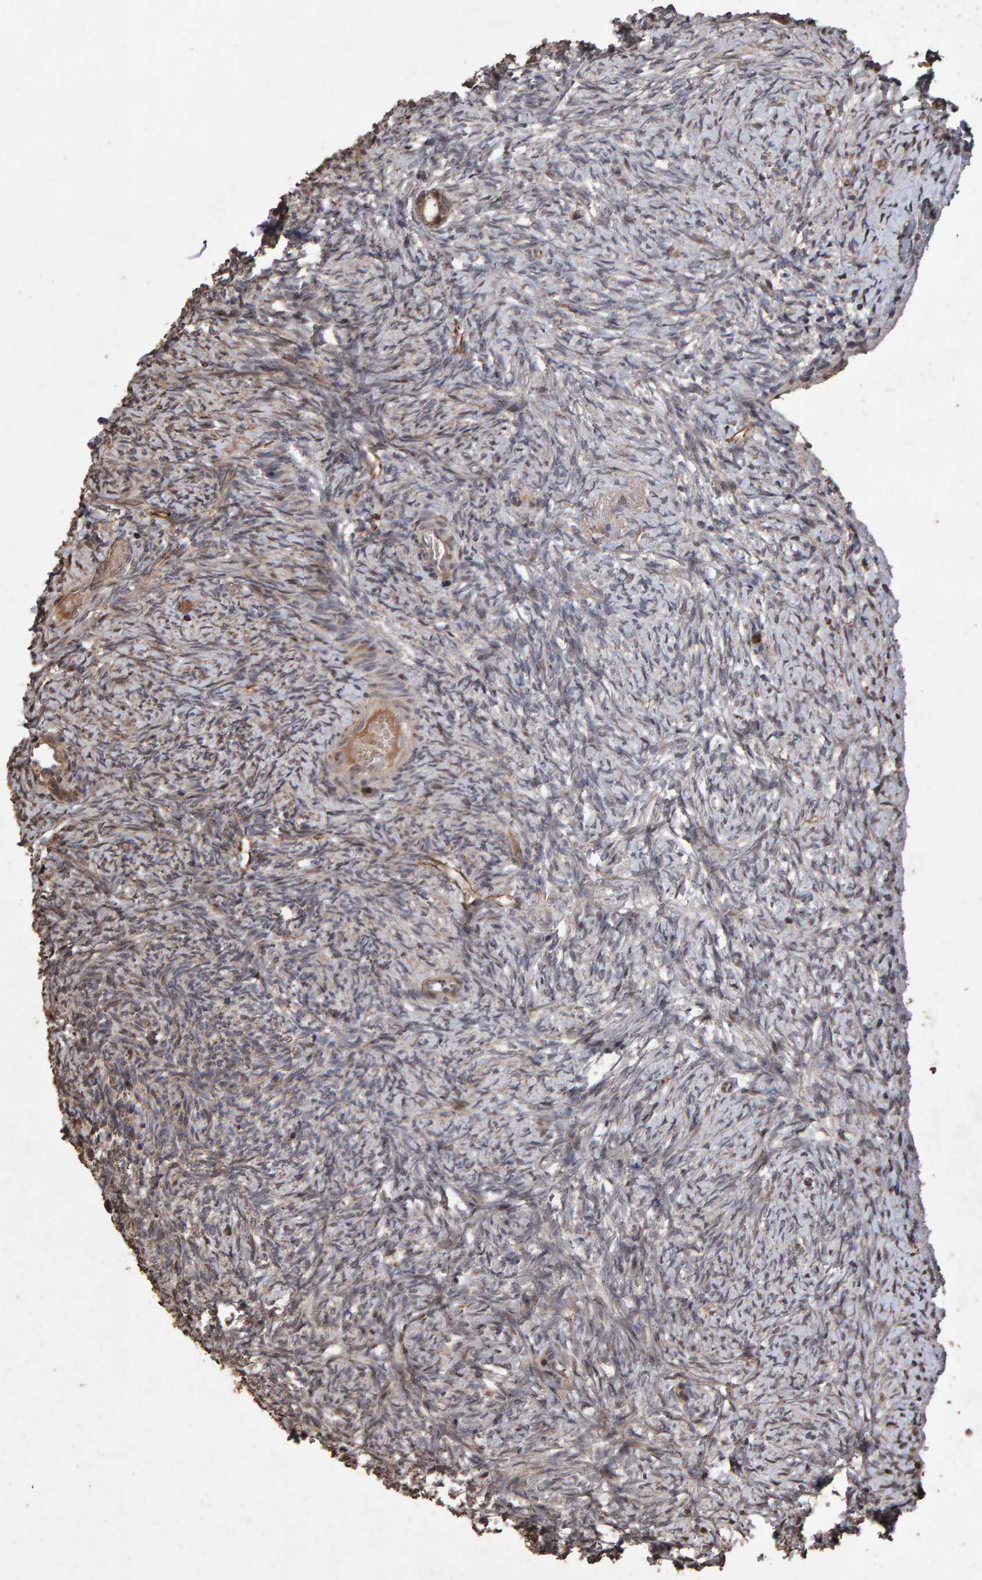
{"staining": {"intensity": "moderate", "quantity": "25%-75%", "location": "cytoplasmic/membranous"}, "tissue": "ovary", "cell_type": "Ovarian stroma cells", "image_type": "normal", "snomed": [{"axis": "morphology", "description": "Normal tissue, NOS"}, {"axis": "topography", "description": "Ovary"}], "caption": "The micrograph displays a brown stain indicating the presence of a protein in the cytoplasmic/membranous of ovarian stroma cells in ovary. The protein is stained brown, and the nuclei are stained in blue (DAB IHC with brightfield microscopy, high magnification).", "gene": "OSBP2", "patient": {"sex": "female", "age": 41}}